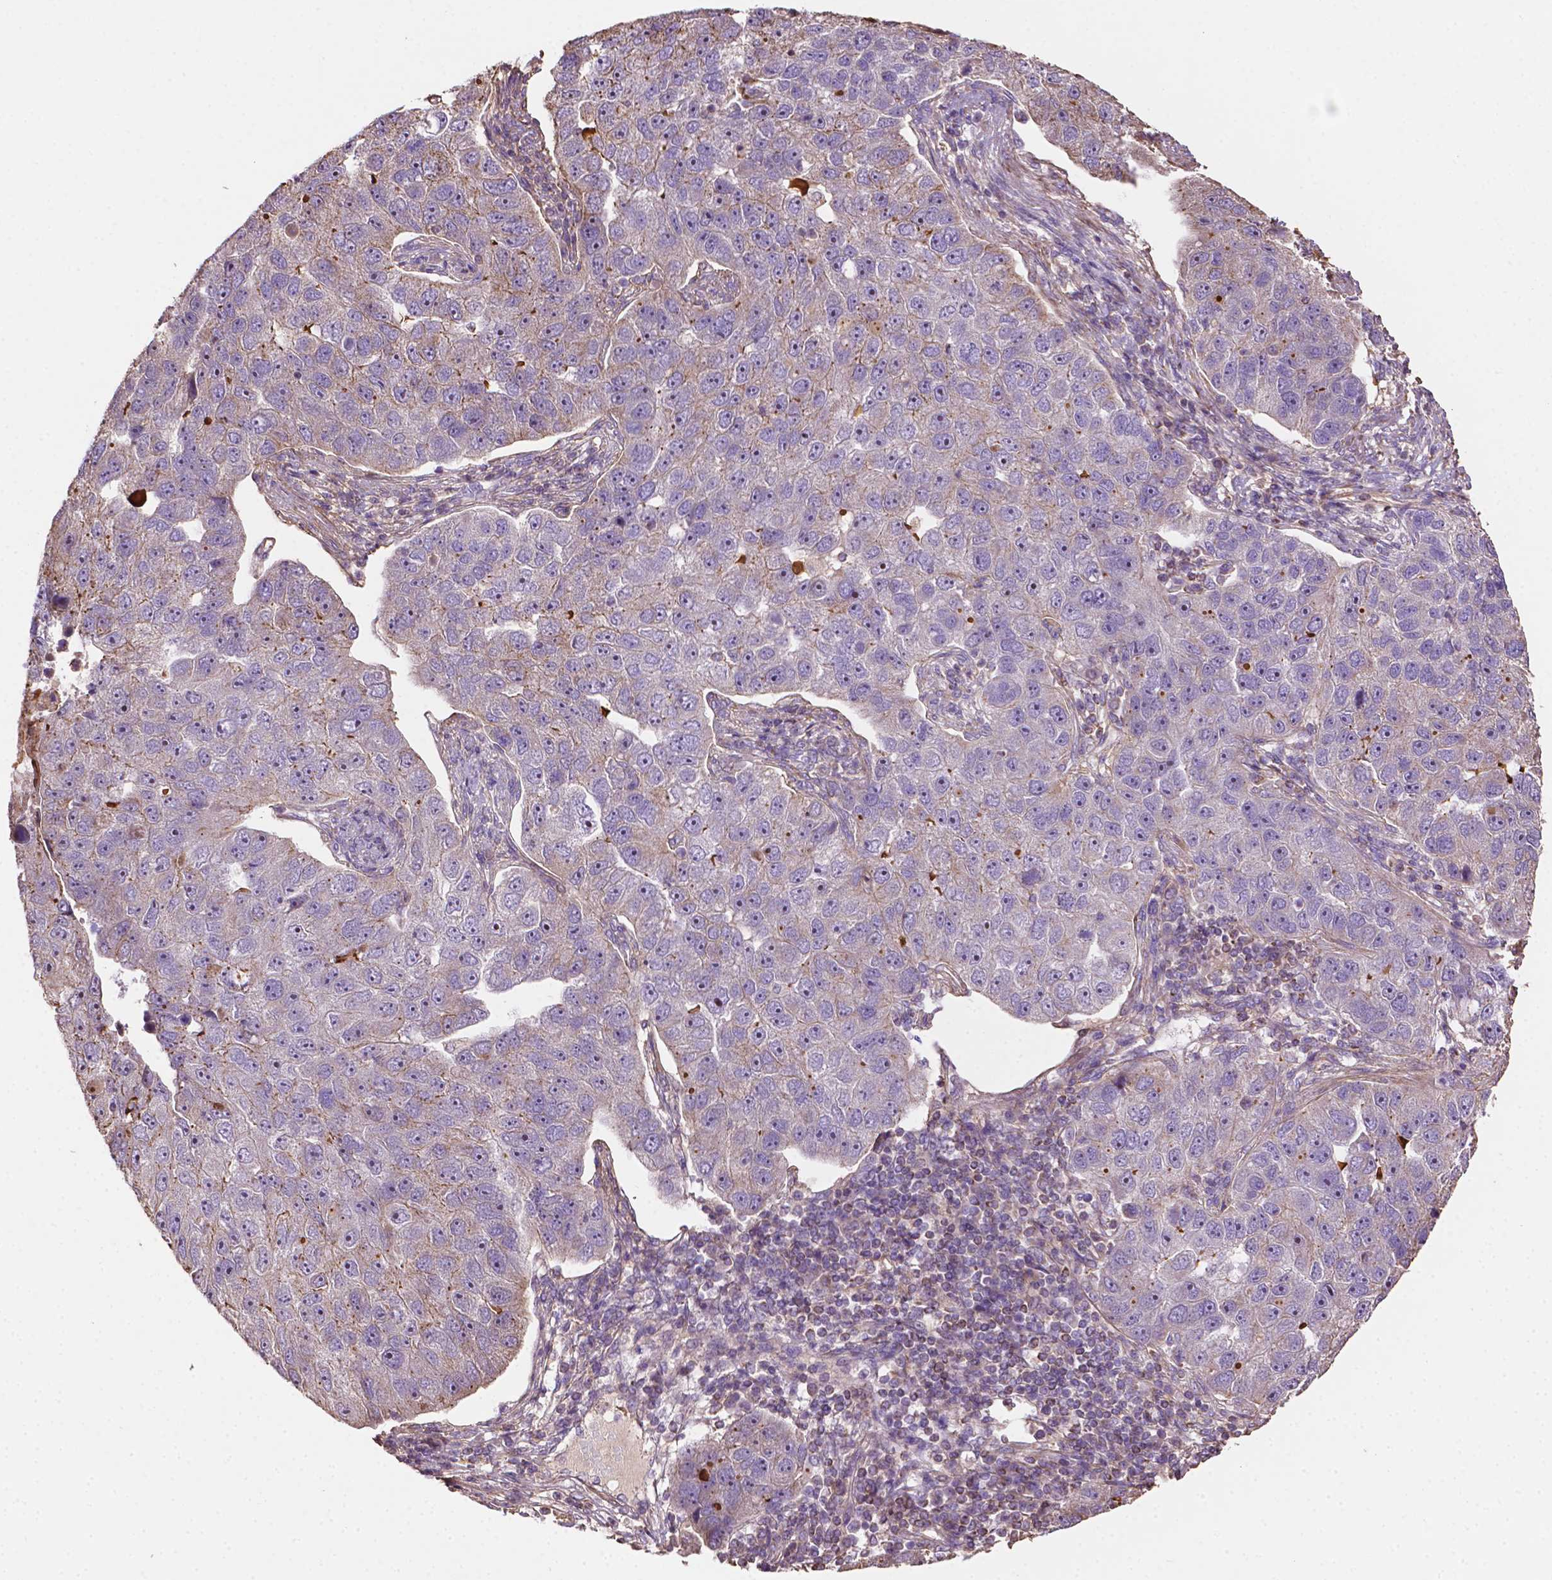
{"staining": {"intensity": "negative", "quantity": "none", "location": "none"}, "tissue": "pancreatic cancer", "cell_type": "Tumor cells", "image_type": "cancer", "snomed": [{"axis": "morphology", "description": "Adenocarcinoma, NOS"}, {"axis": "topography", "description": "Pancreas"}], "caption": "Tumor cells are negative for brown protein staining in pancreatic adenocarcinoma.", "gene": "LRR1", "patient": {"sex": "female", "age": 61}}